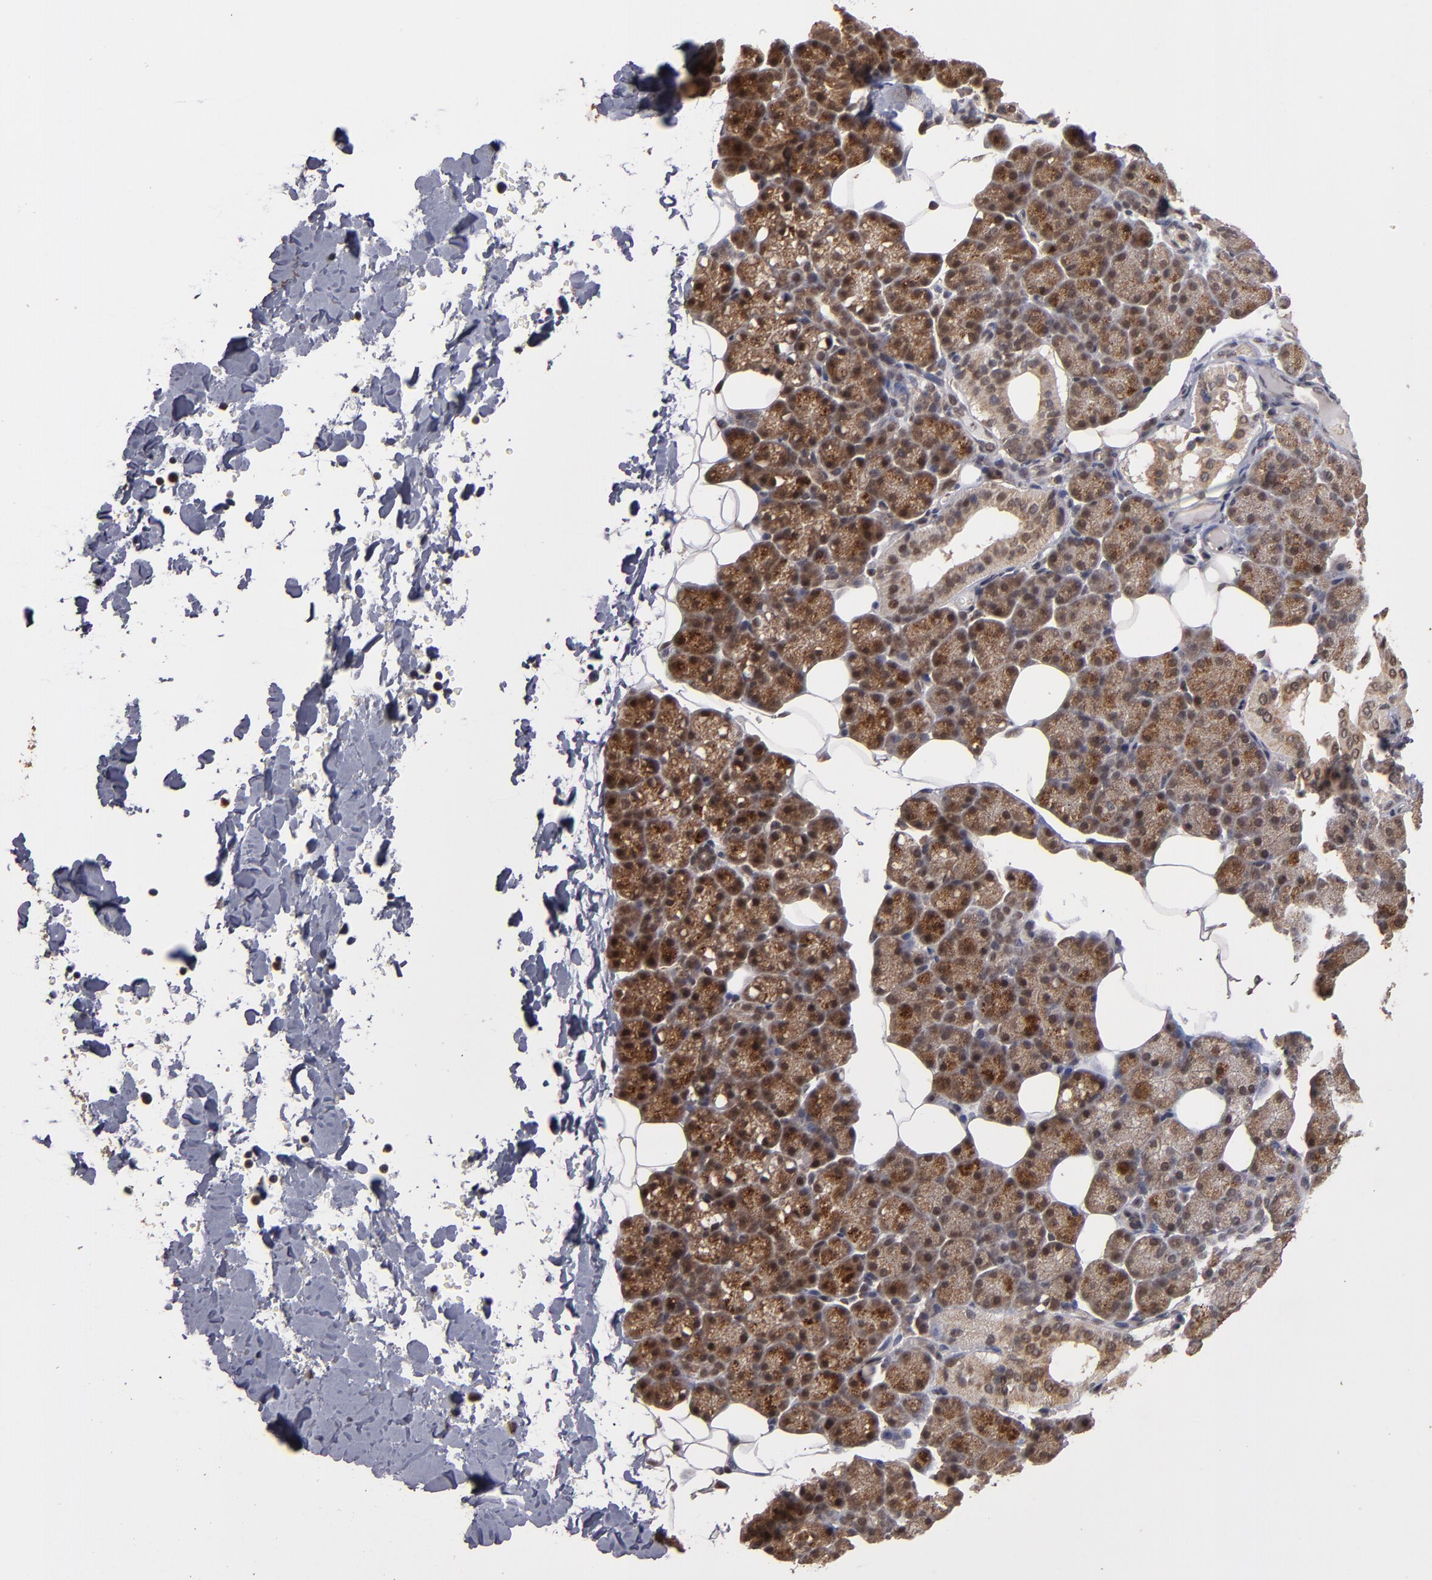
{"staining": {"intensity": "moderate", "quantity": ">75%", "location": "cytoplasmic/membranous,nuclear"}, "tissue": "salivary gland", "cell_type": "Glandular cells", "image_type": "normal", "snomed": [{"axis": "morphology", "description": "Normal tissue, NOS"}, {"axis": "topography", "description": "Lymph node"}, {"axis": "topography", "description": "Salivary gland"}], "caption": "A high-resolution micrograph shows immunohistochemistry staining of benign salivary gland, which reveals moderate cytoplasmic/membranous,nuclear staining in about >75% of glandular cells.", "gene": "CUL5", "patient": {"sex": "male", "age": 8}}